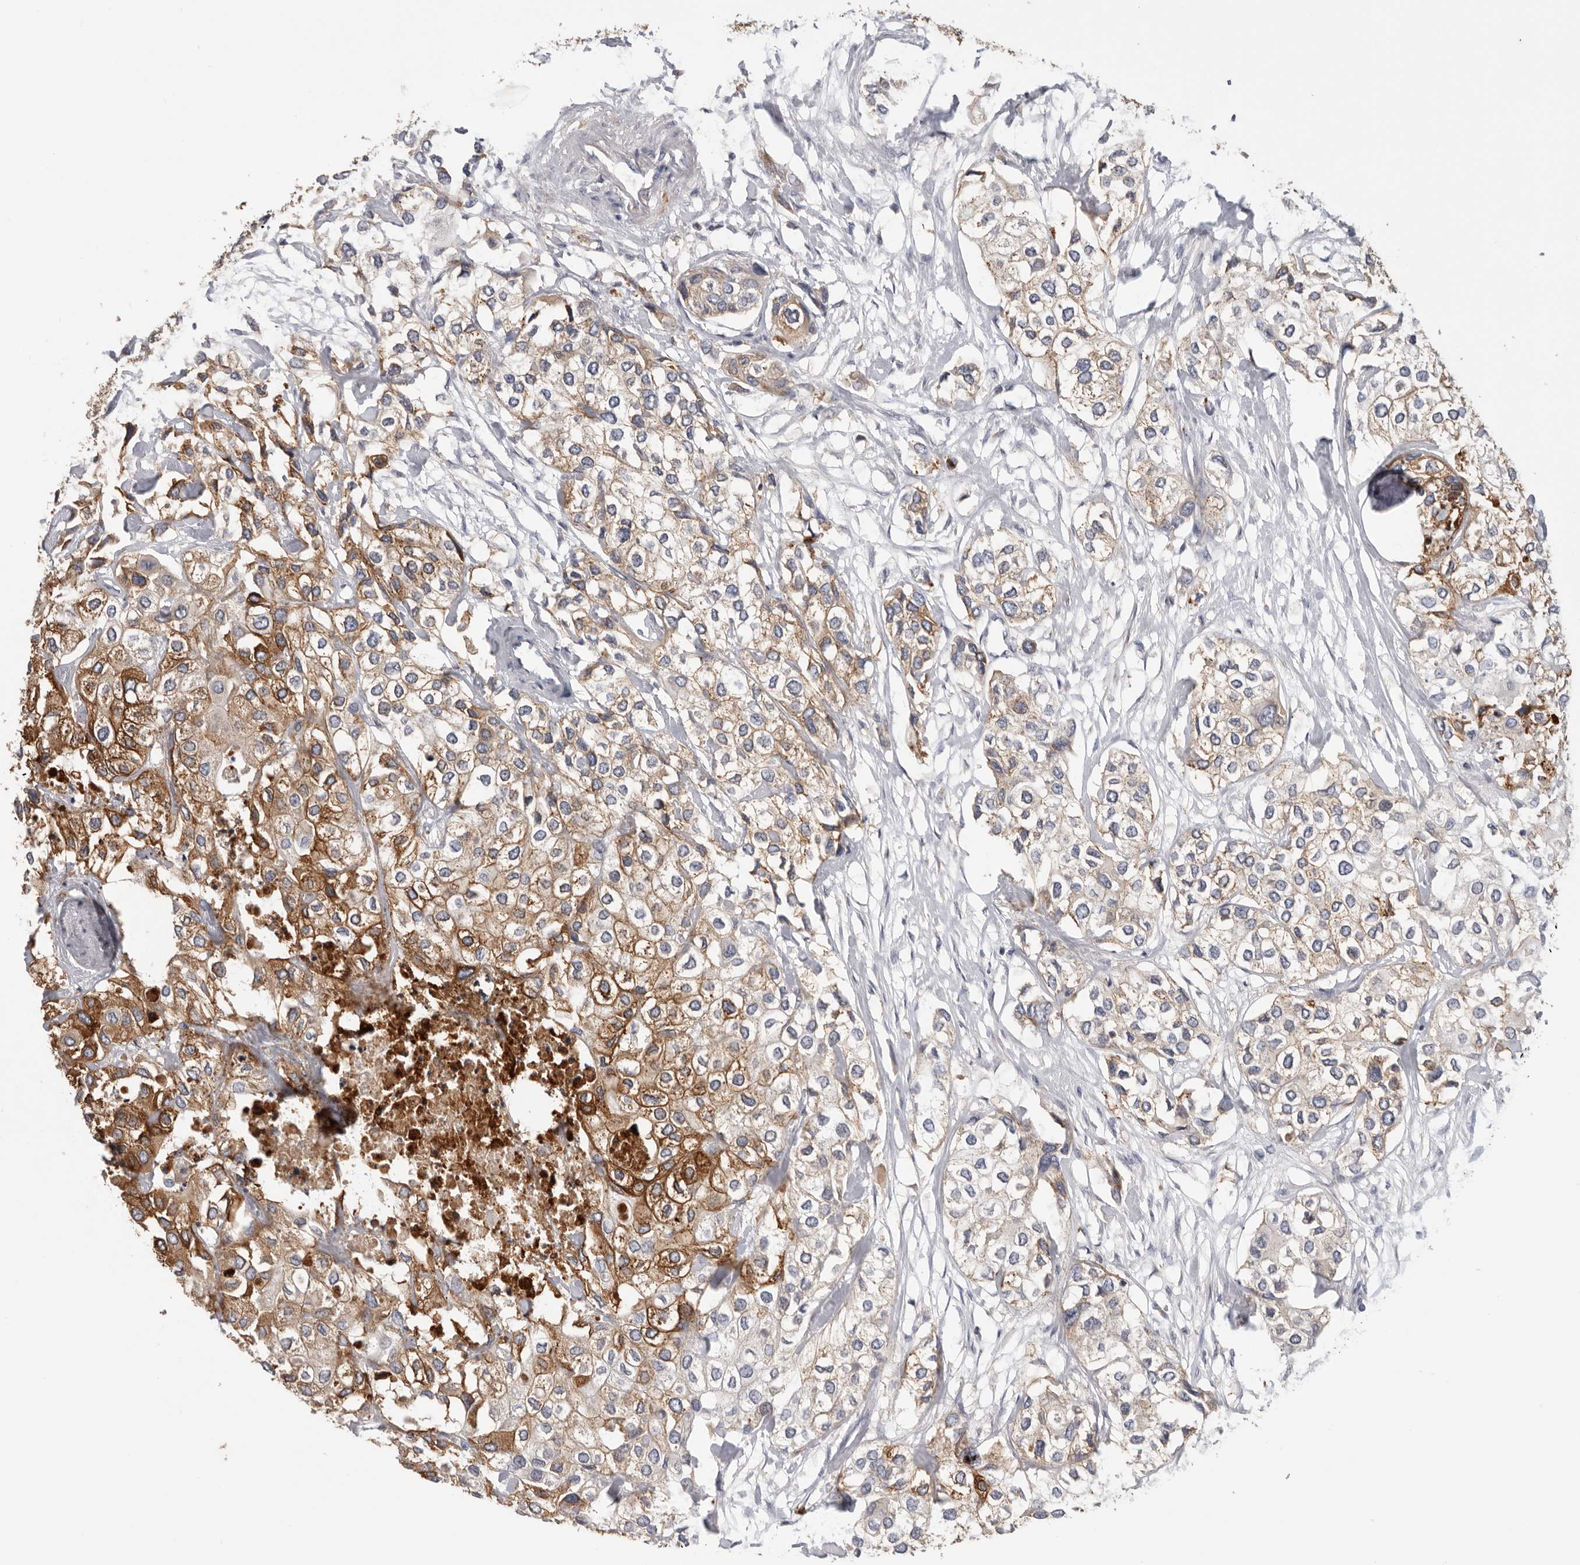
{"staining": {"intensity": "moderate", "quantity": ">75%", "location": "cytoplasmic/membranous"}, "tissue": "urothelial cancer", "cell_type": "Tumor cells", "image_type": "cancer", "snomed": [{"axis": "morphology", "description": "Urothelial carcinoma, High grade"}, {"axis": "topography", "description": "Urinary bladder"}], "caption": "High-magnification brightfield microscopy of urothelial cancer stained with DAB (3,3'-diaminobenzidine) (brown) and counterstained with hematoxylin (blue). tumor cells exhibit moderate cytoplasmic/membranous expression is appreciated in approximately>75% of cells.", "gene": "TFRC", "patient": {"sex": "male", "age": 64}}